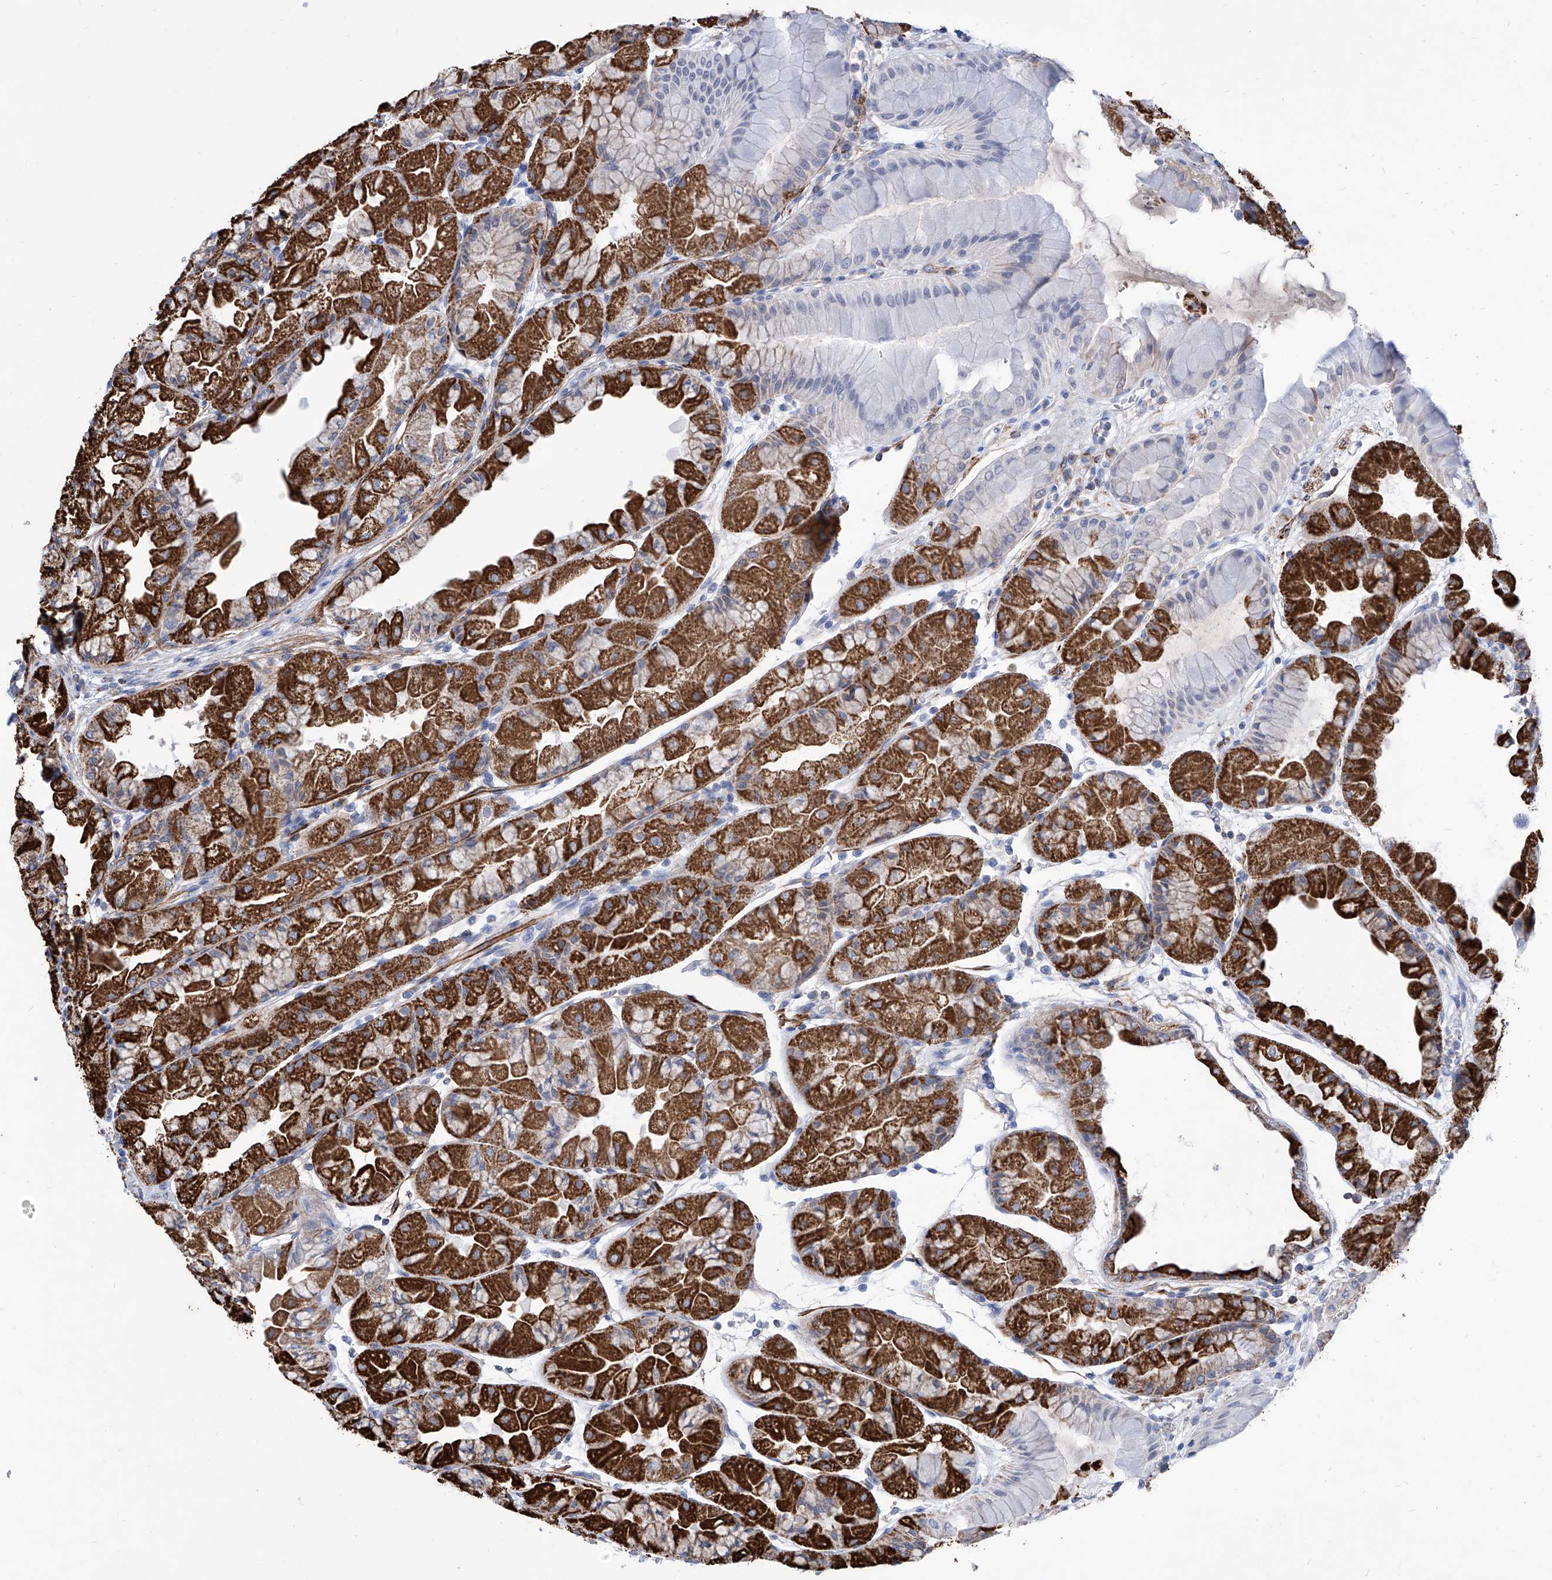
{"staining": {"intensity": "strong", "quantity": ">75%", "location": "cytoplasmic/membranous"}, "tissue": "stomach", "cell_type": "Glandular cells", "image_type": "normal", "snomed": [{"axis": "morphology", "description": "Normal tissue, NOS"}, {"axis": "topography", "description": "Stomach, upper"}], "caption": "Strong cytoplasmic/membranous protein staining is appreciated in approximately >75% of glandular cells in stomach.", "gene": "SRBD1", "patient": {"sex": "male", "age": 47}}